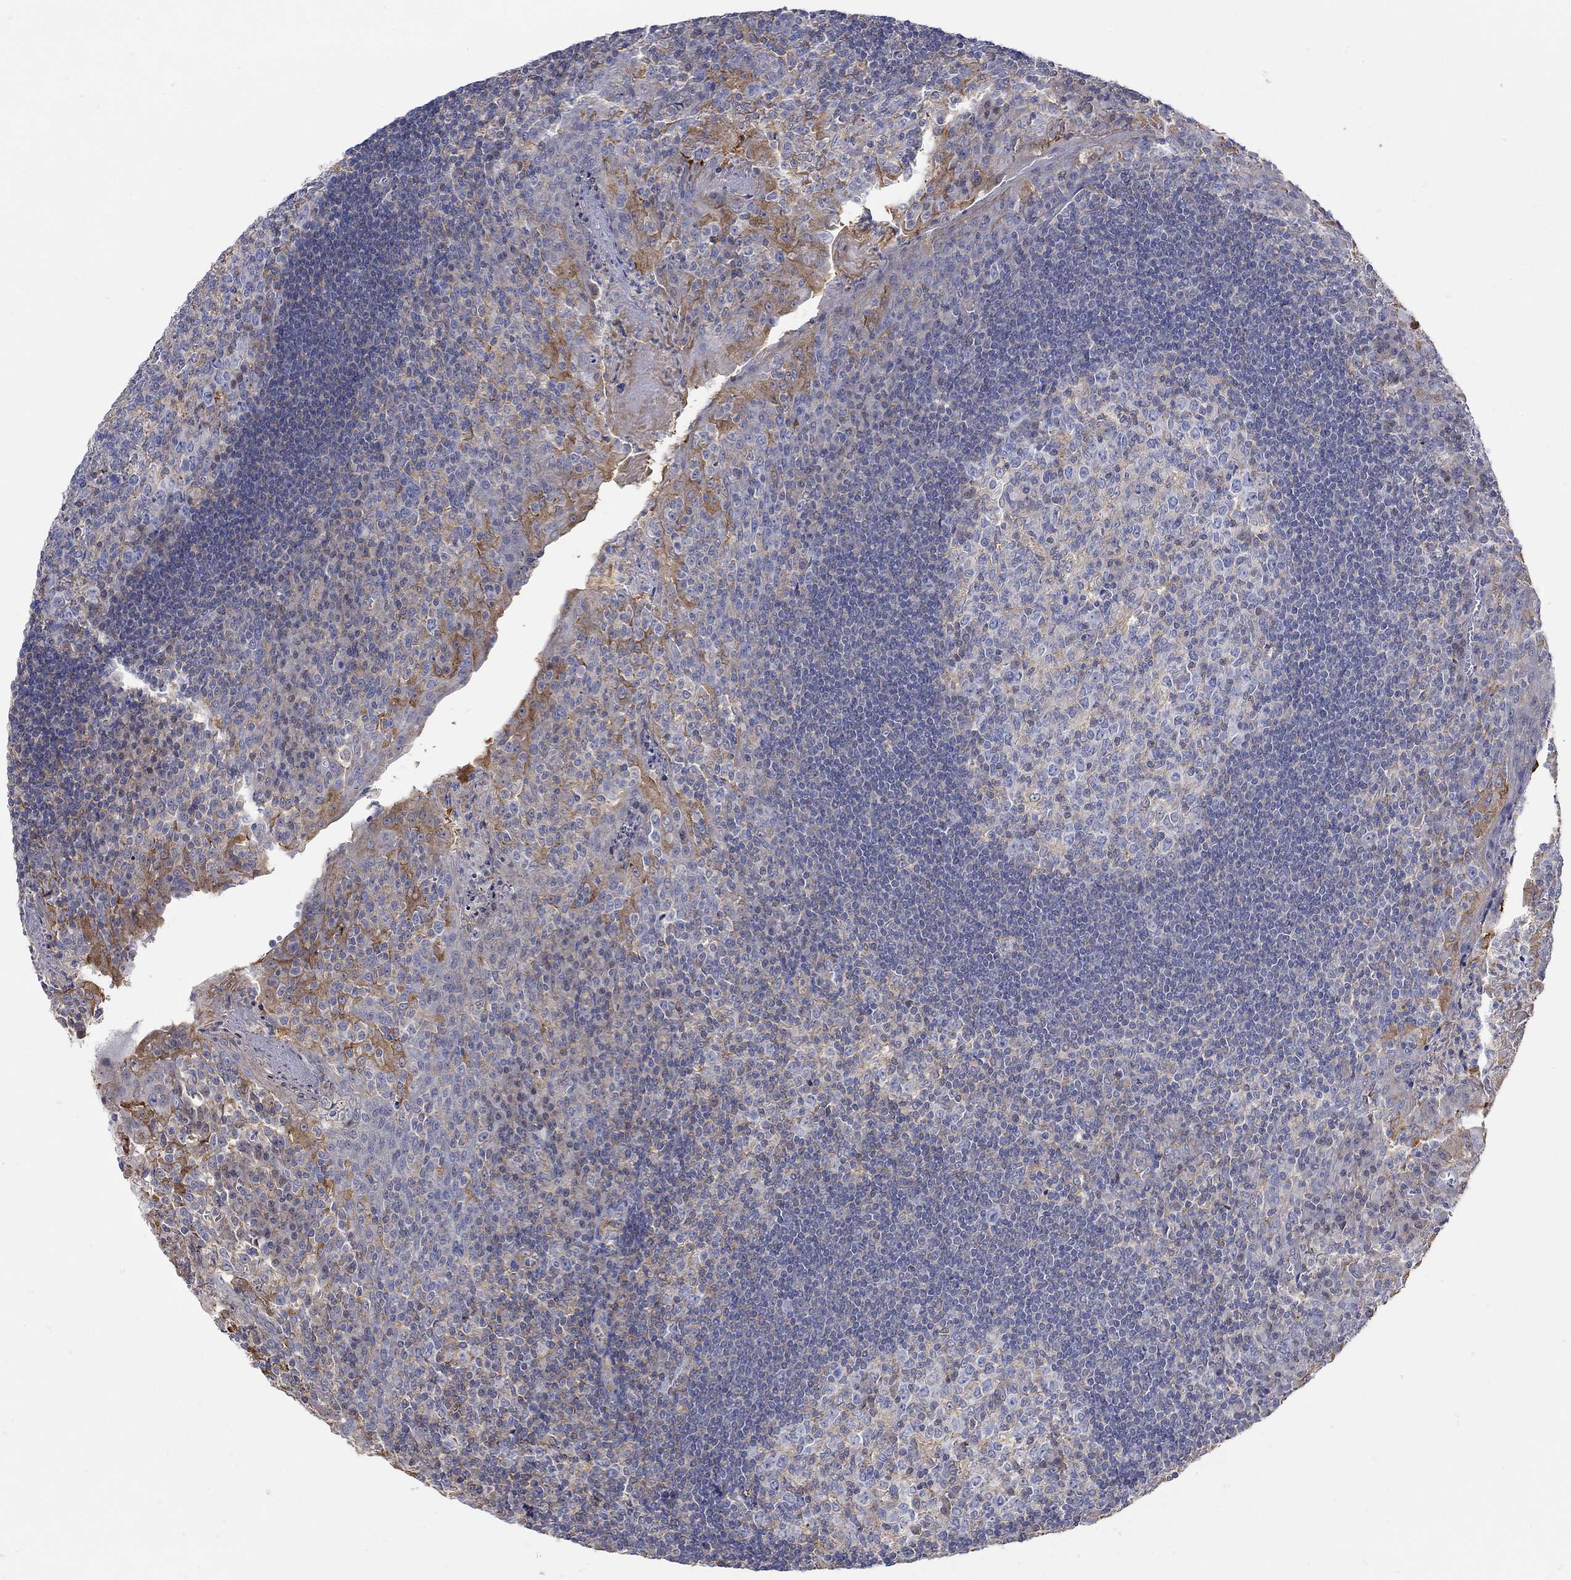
{"staining": {"intensity": "weak", "quantity": "25%-75%", "location": "cytoplasmic/membranous"}, "tissue": "tonsil", "cell_type": "Germinal center cells", "image_type": "normal", "snomed": [{"axis": "morphology", "description": "Normal tissue, NOS"}, {"axis": "topography", "description": "Tonsil"}], "caption": "This image reveals immunohistochemistry (IHC) staining of normal tonsil, with low weak cytoplasmic/membranous staining in about 25%-75% of germinal center cells.", "gene": "TEKT3", "patient": {"sex": "female", "age": 12}}